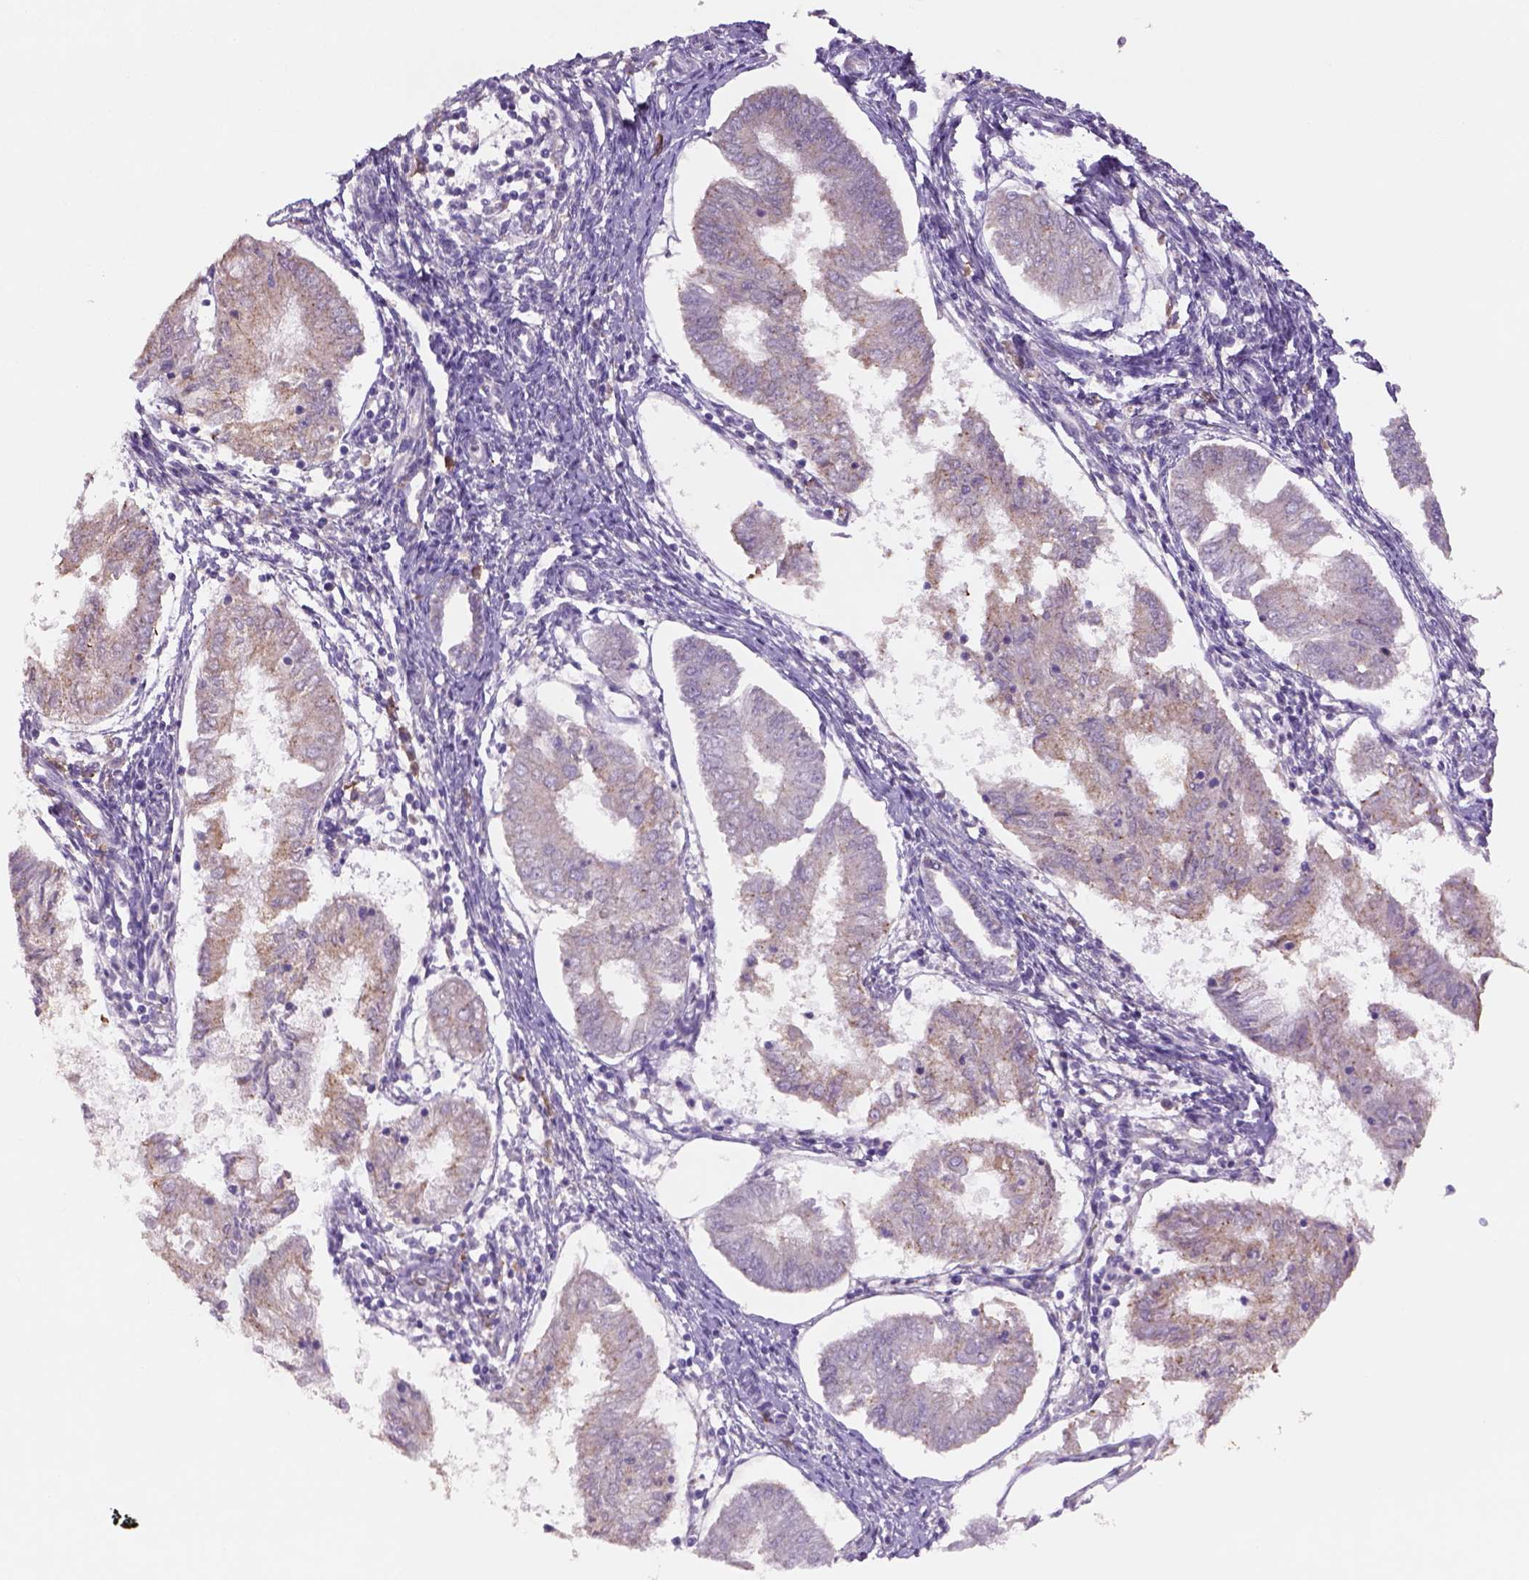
{"staining": {"intensity": "weak", "quantity": ">75%", "location": "cytoplasmic/membranous"}, "tissue": "endometrial cancer", "cell_type": "Tumor cells", "image_type": "cancer", "snomed": [{"axis": "morphology", "description": "Adenocarcinoma, NOS"}, {"axis": "topography", "description": "Endometrium"}], "caption": "A micrograph of adenocarcinoma (endometrial) stained for a protein reveals weak cytoplasmic/membranous brown staining in tumor cells. (DAB IHC, brown staining for protein, blue staining for nuclei).", "gene": "NAALAD2", "patient": {"sex": "female", "age": 68}}